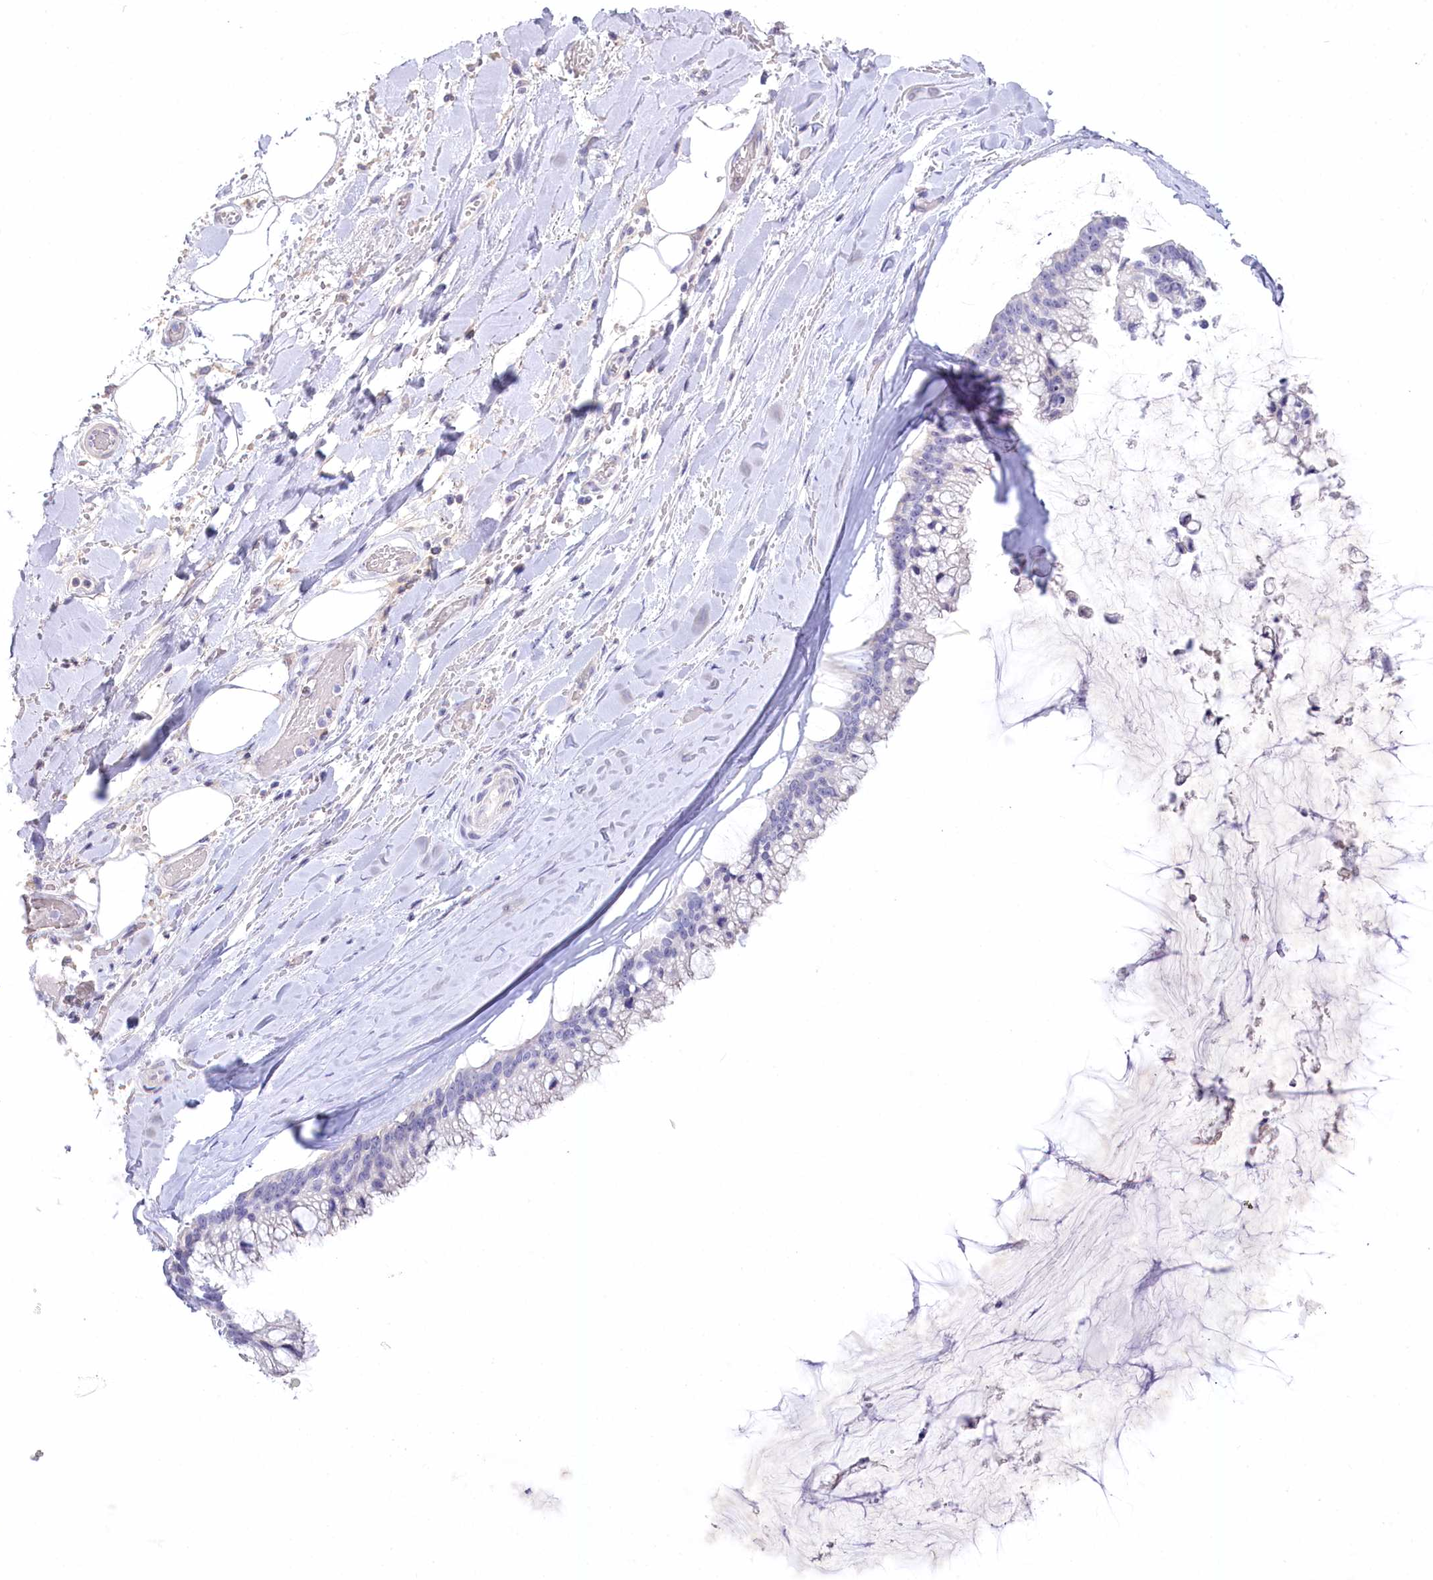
{"staining": {"intensity": "negative", "quantity": "none", "location": "none"}, "tissue": "ovarian cancer", "cell_type": "Tumor cells", "image_type": "cancer", "snomed": [{"axis": "morphology", "description": "Cystadenocarcinoma, mucinous, NOS"}, {"axis": "topography", "description": "Ovary"}], "caption": "Immunohistochemical staining of human ovarian mucinous cystadenocarcinoma displays no significant expression in tumor cells. The staining was performed using DAB to visualize the protein expression in brown, while the nuclei were stained in blue with hematoxylin (Magnification: 20x).", "gene": "MYOZ1", "patient": {"sex": "female", "age": 39}}